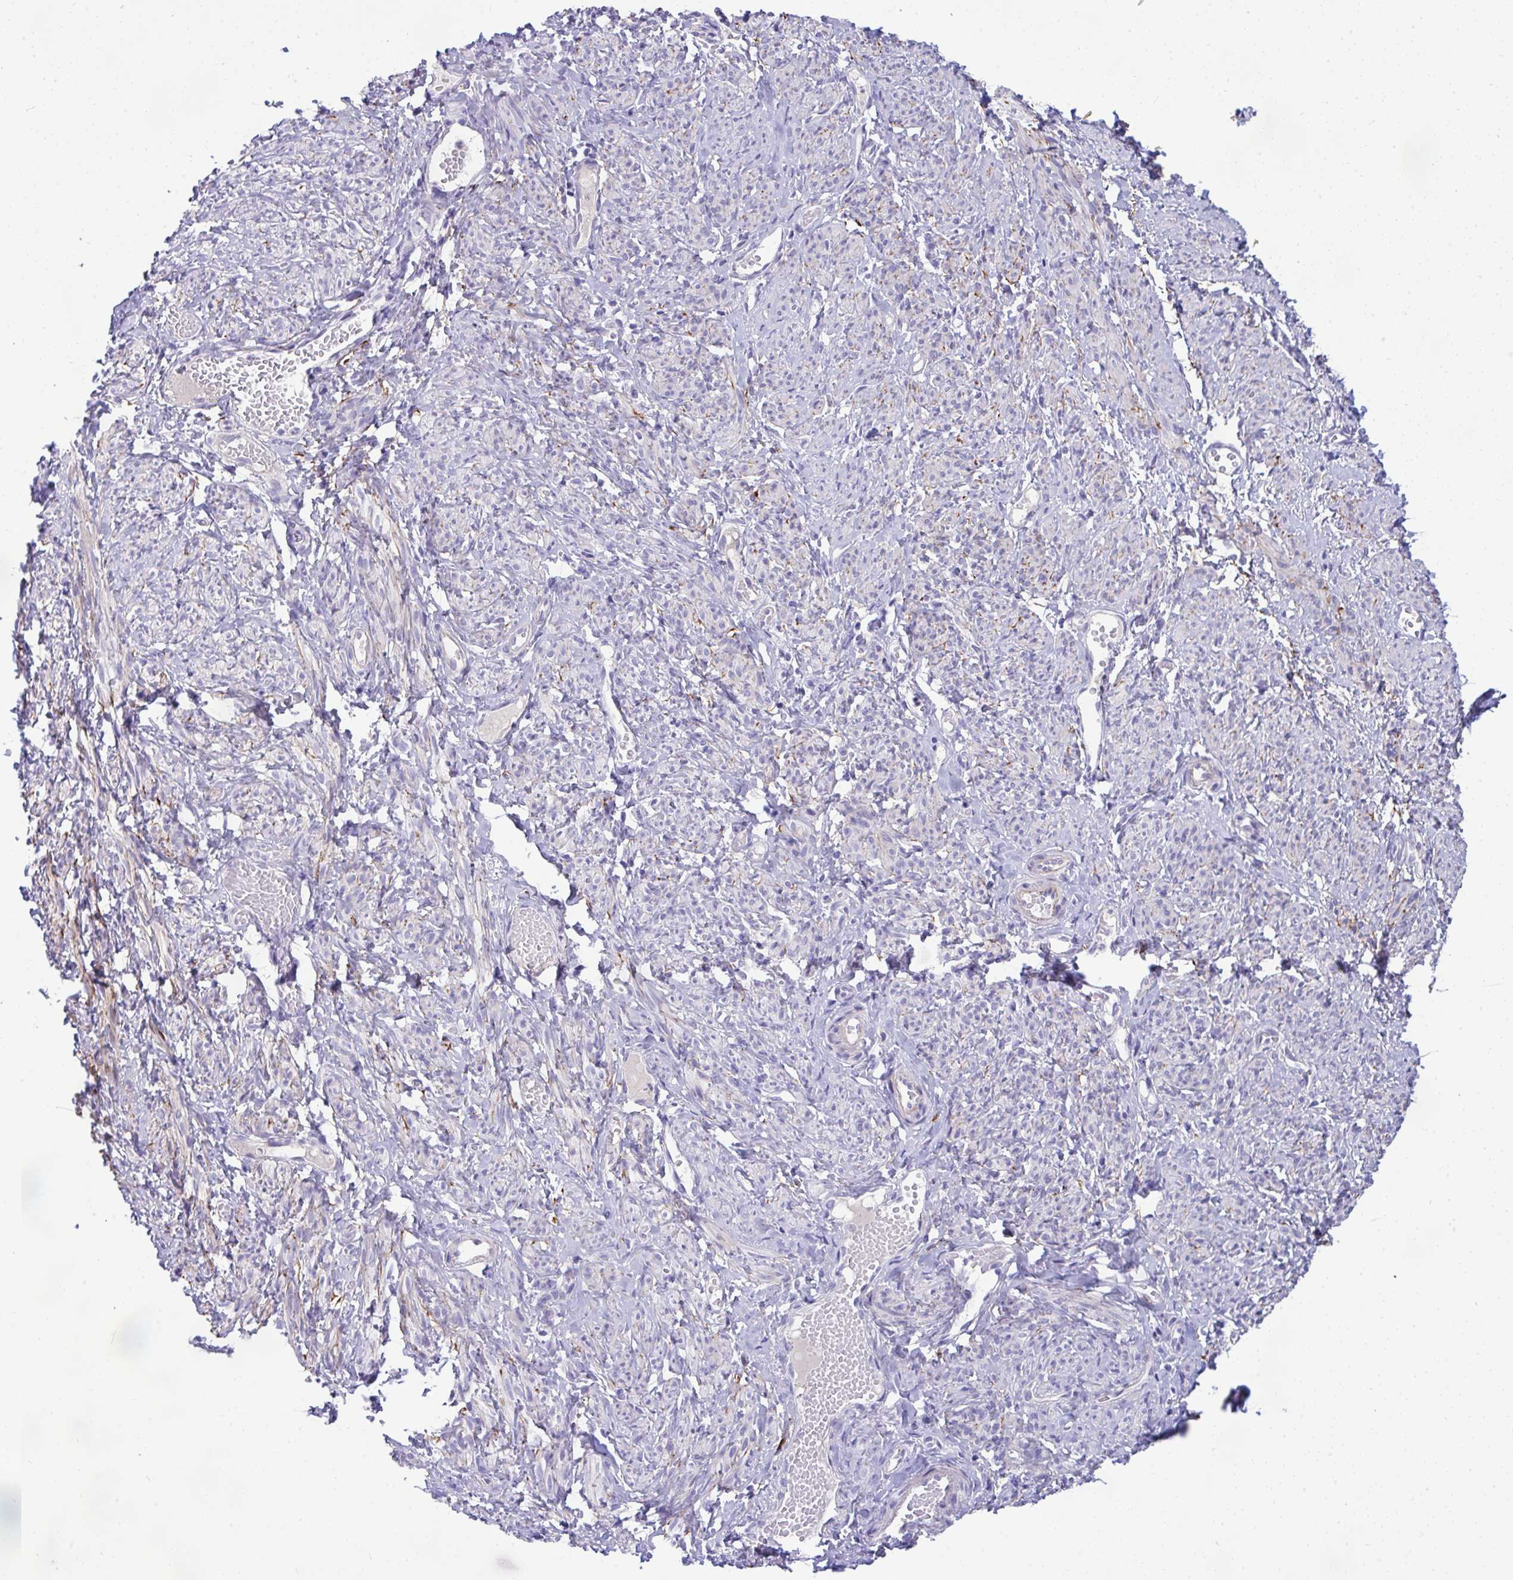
{"staining": {"intensity": "negative", "quantity": "none", "location": "none"}, "tissue": "smooth muscle", "cell_type": "Smooth muscle cells", "image_type": "normal", "snomed": [{"axis": "morphology", "description": "Normal tissue, NOS"}, {"axis": "topography", "description": "Smooth muscle"}], "caption": "Immunohistochemistry photomicrograph of normal smooth muscle: smooth muscle stained with DAB shows no significant protein positivity in smooth muscle cells. (IHC, brightfield microscopy, high magnification).", "gene": "PIGZ", "patient": {"sex": "female", "age": 65}}